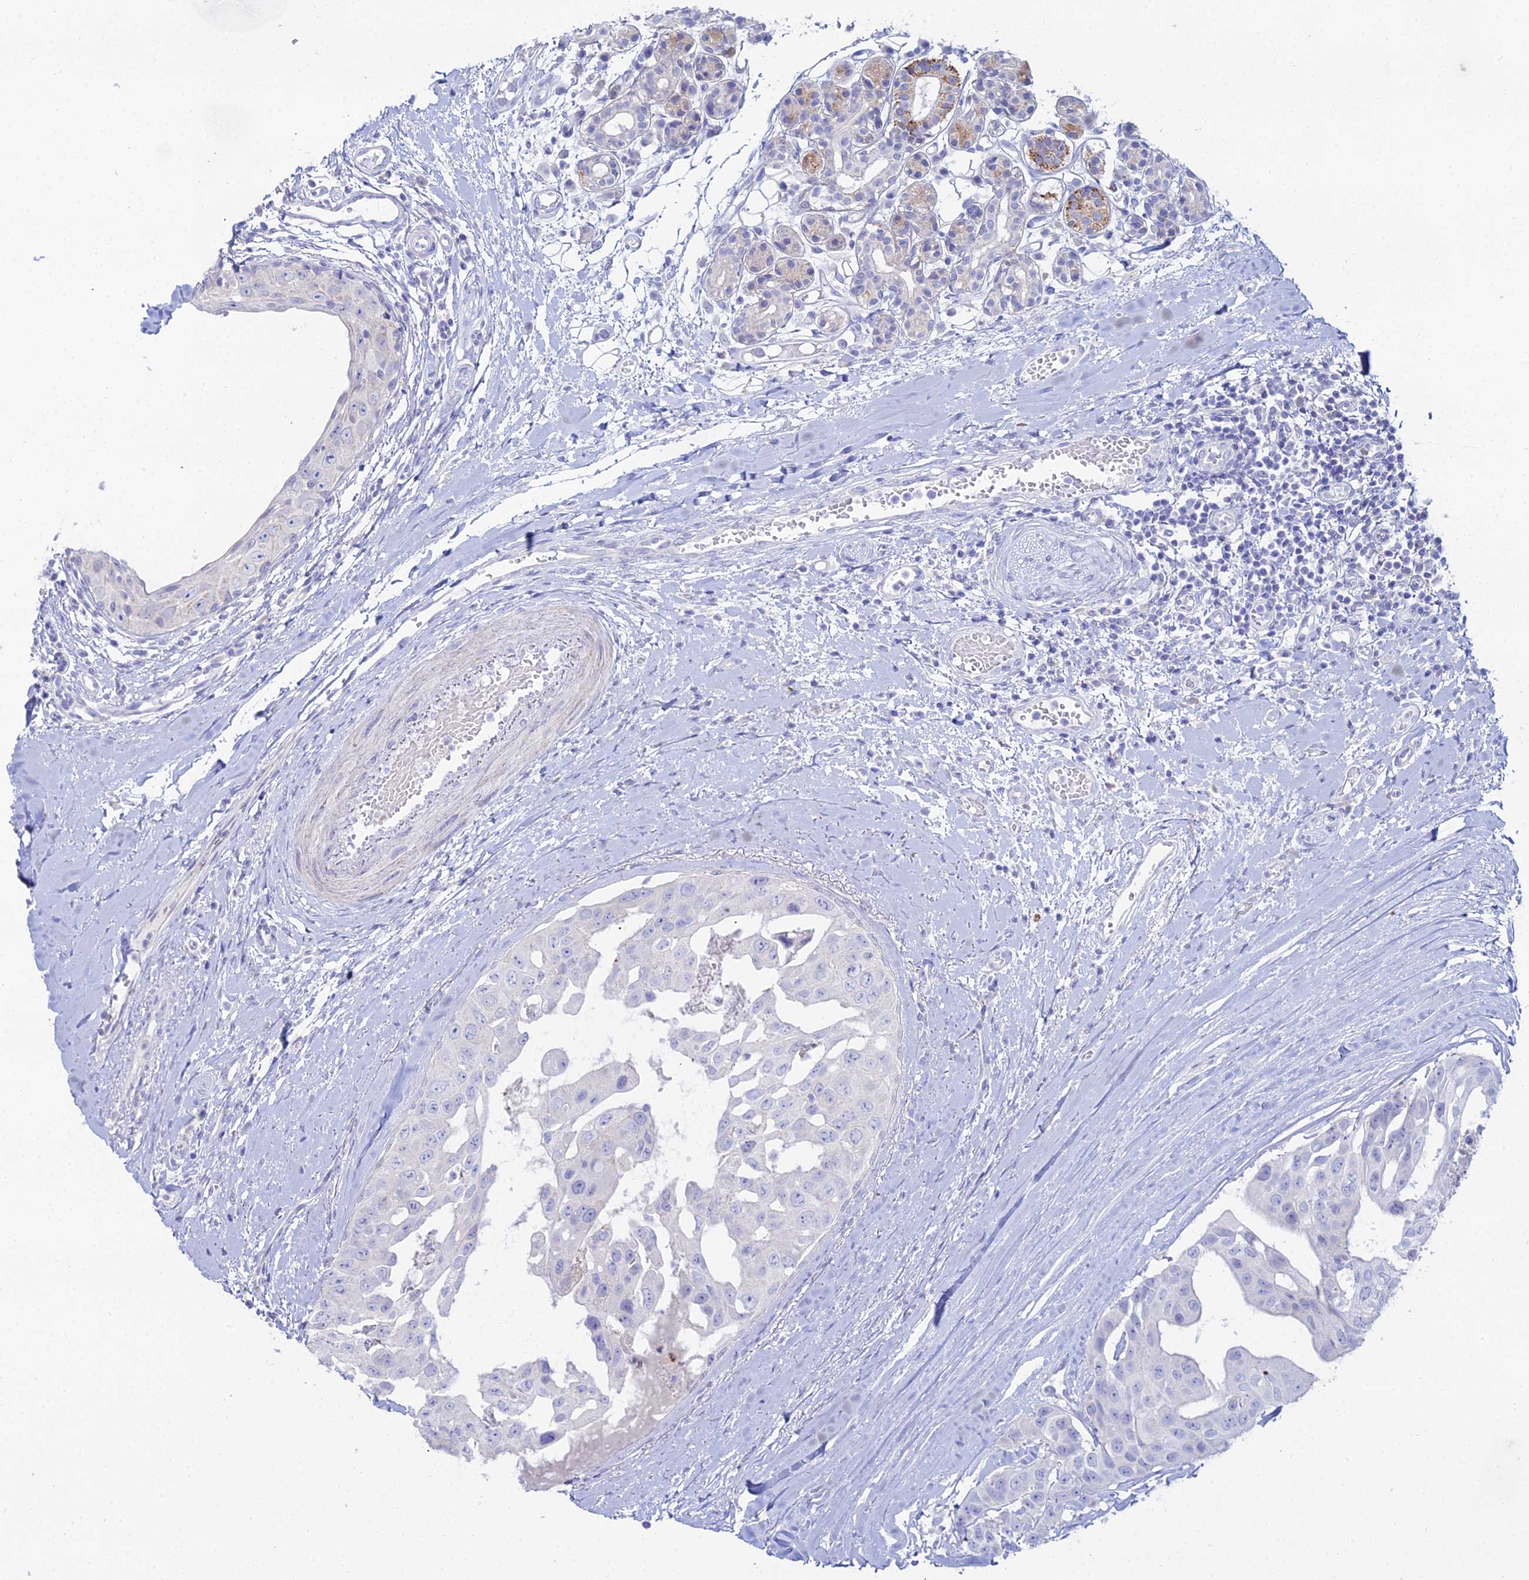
{"staining": {"intensity": "negative", "quantity": "none", "location": "none"}, "tissue": "head and neck cancer", "cell_type": "Tumor cells", "image_type": "cancer", "snomed": [{"axis": "morphology", "description": "Adenocarcinoma, NOS"}, {"axis": "morphology", "description": "Adenocarcinoma, metastatic, NOS"}, {"axis": "topography", "description": "Head-Neck"}], "caption": "Image shows no significant protein expression in tumor cells of head and neck cancer.", "gene": "DHX34", "patient": {"sex": "male", "age": 75}}